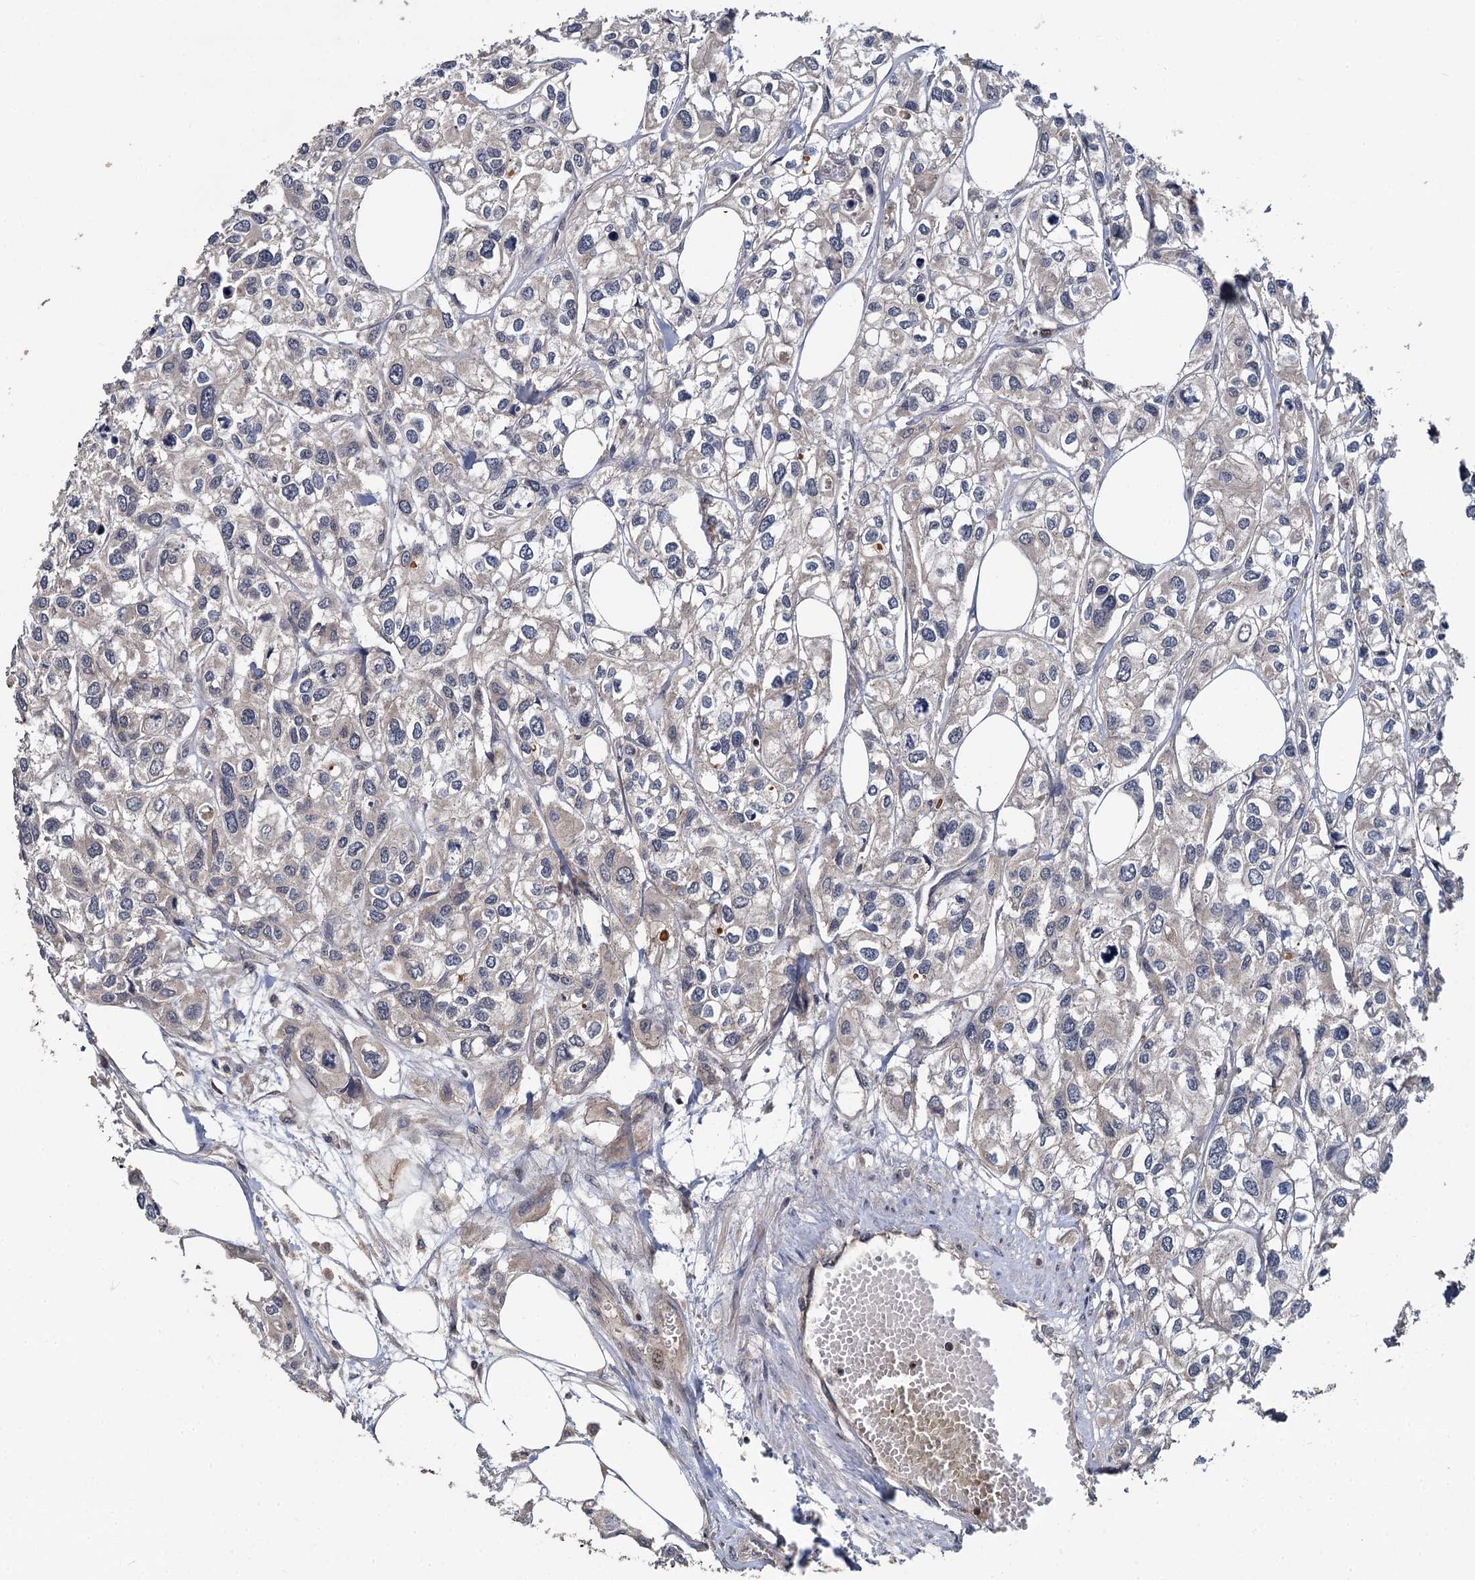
{"staining": {"intensity": "negative", "quantity": "none", "location": "none"}, "tissue": "urothelial cancer", "cell_type": "Tumor cells", "image_type": "cancer", "snomed": [{"axis": "morphology", "description": "Urothelial carcinoma, High grade"}, {"axis": "topography", "description": "Urinary bladder"}], "caption": "A micrograph of urothelial cancer stained for a protein demonstrates no brown staining in tumor cells.", "gene": "TMEM39A", "patient": {"sex": "male", "age": 67}}